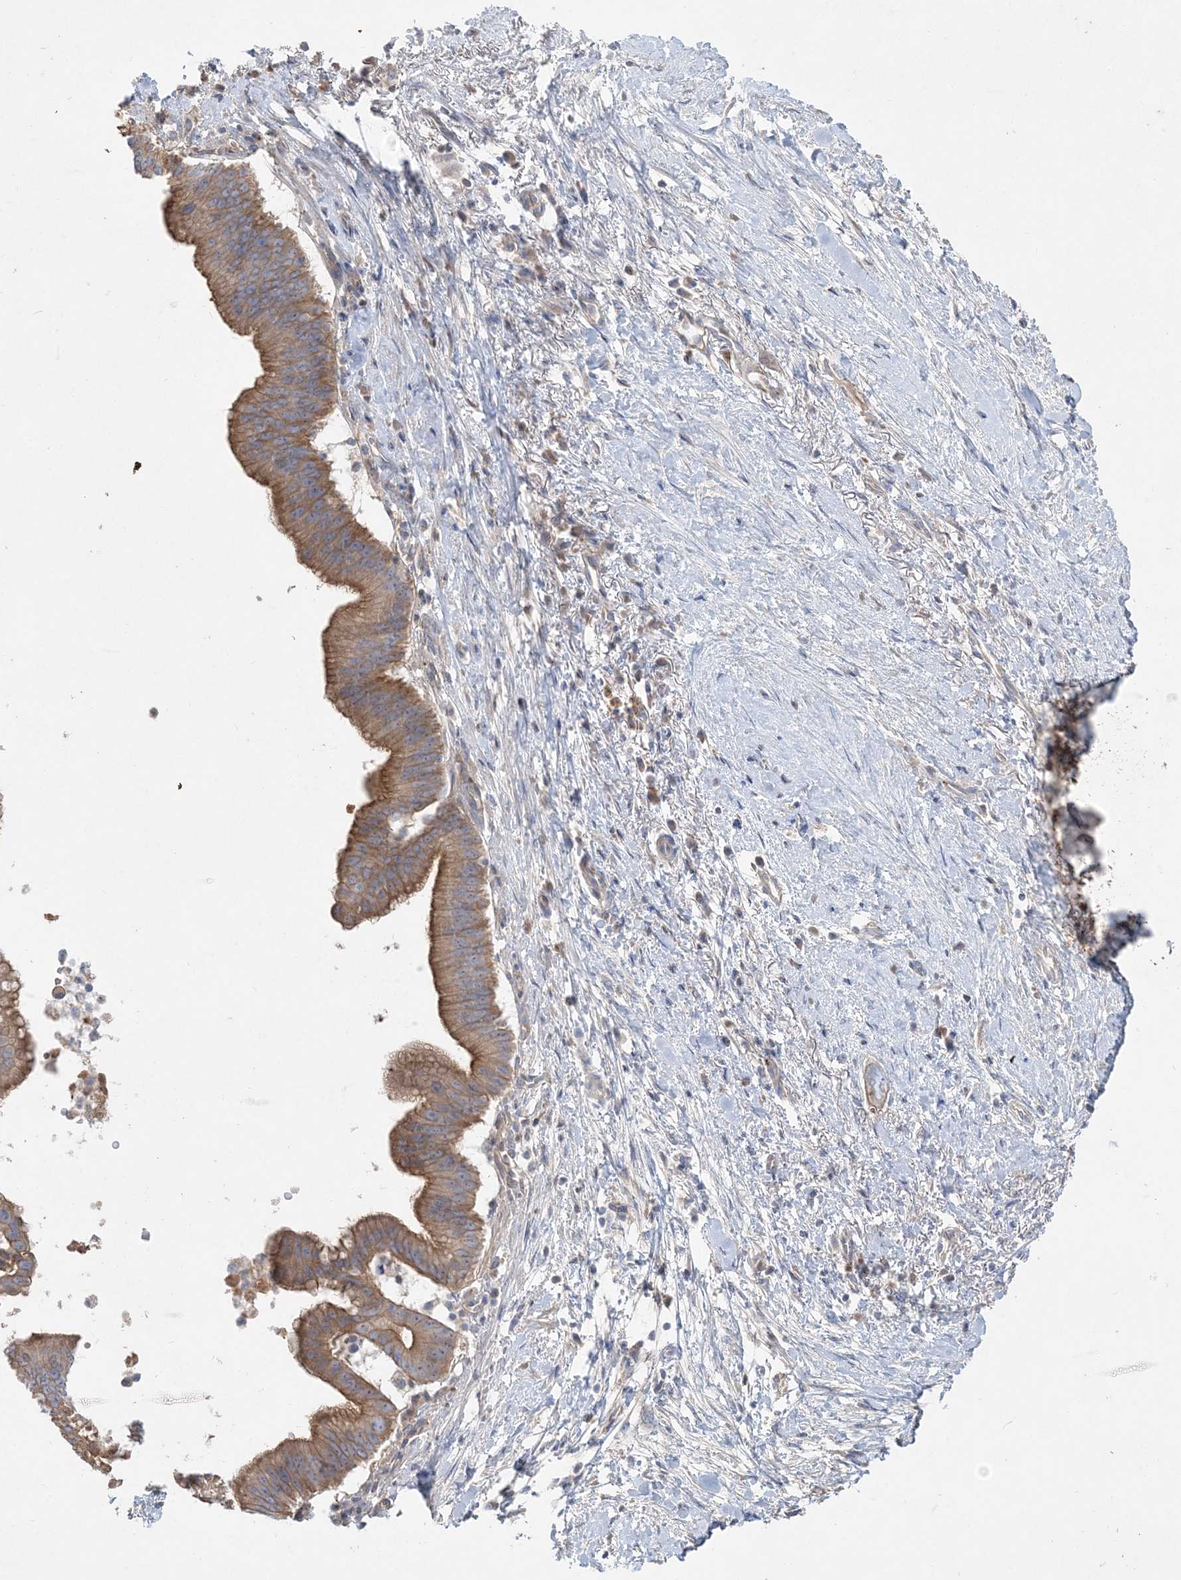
{"staining": {"intensity": "moderate", "quantity": ">75%", "location": "cytoplasmic/membranous"}, "tissue": "pancreatic cancer", "cell_type": "Tumor cells", "image_type": "cancer", "snomed": [{"axis": "morphology", "description": "Adenocarcinoma, NOS"}, {"axis": "topography", "description": "Pancreas"}], "caption": "There is medium levels of moderate cytoplasmic/membranous expression in tumor cells of adenocarcinoma (pancreatic), as demonstrated by immunohistochemical staining (brown color).", "gene": "ADCK2", "patient": {"sex": "male", "age": 68}}